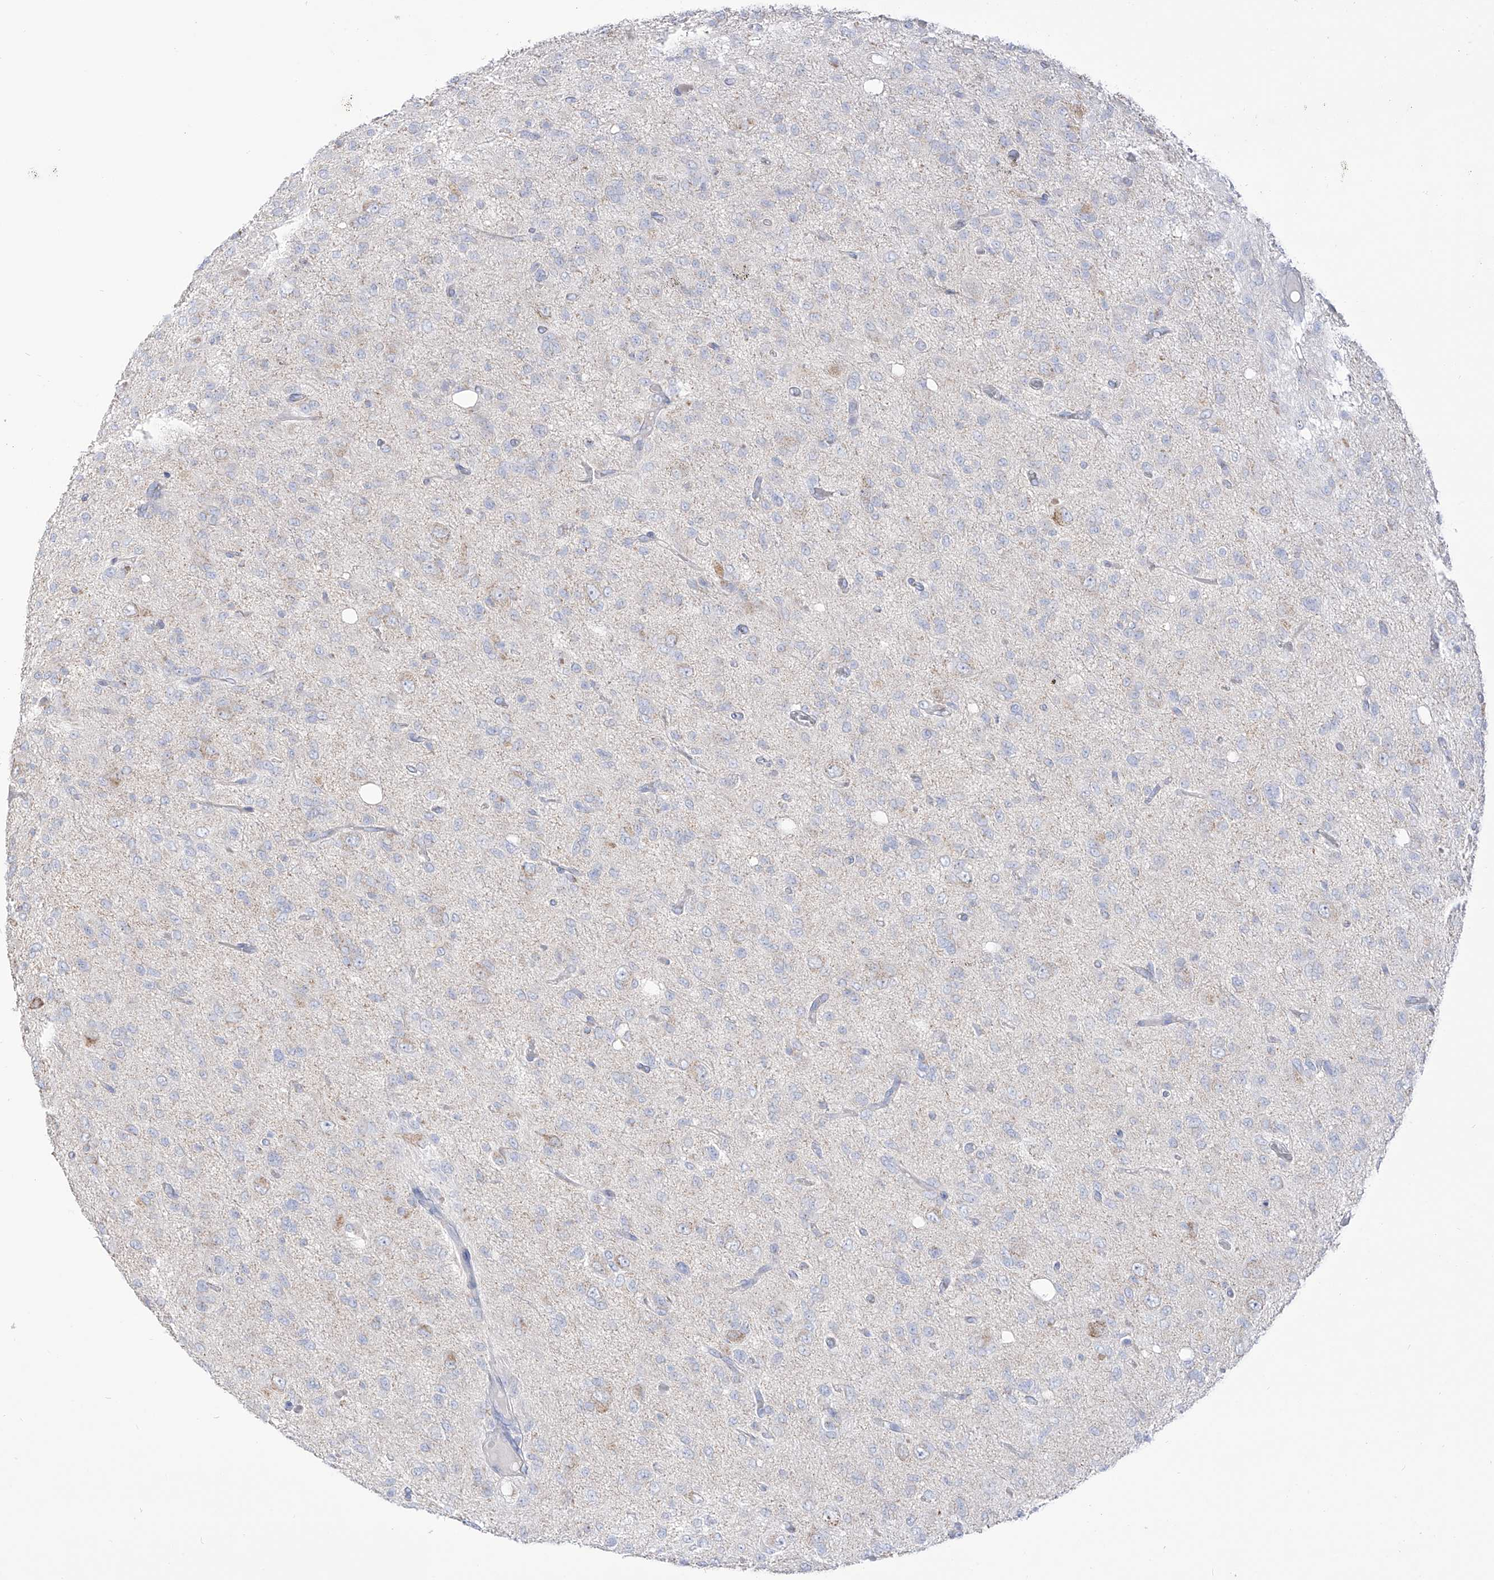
{"staining": {"intensity": "negative", "quantity": "none", "location": "none"}, "tissue": "glioma", "cell_type": "Tumor cells", "image_type": "cancer", "snomed": [{"axis": "morphology", "description": "Glioma, malignant, High grade"}, {"axis": "topography", "description": "Brain"}], "caption": "Immunohistochemistry photomicrograph of human glioma stained for a protein (brown), which shows no expression in tumor cells.", "gene": "RCHY1", "patient": {"sex": "female", "age": 59}}